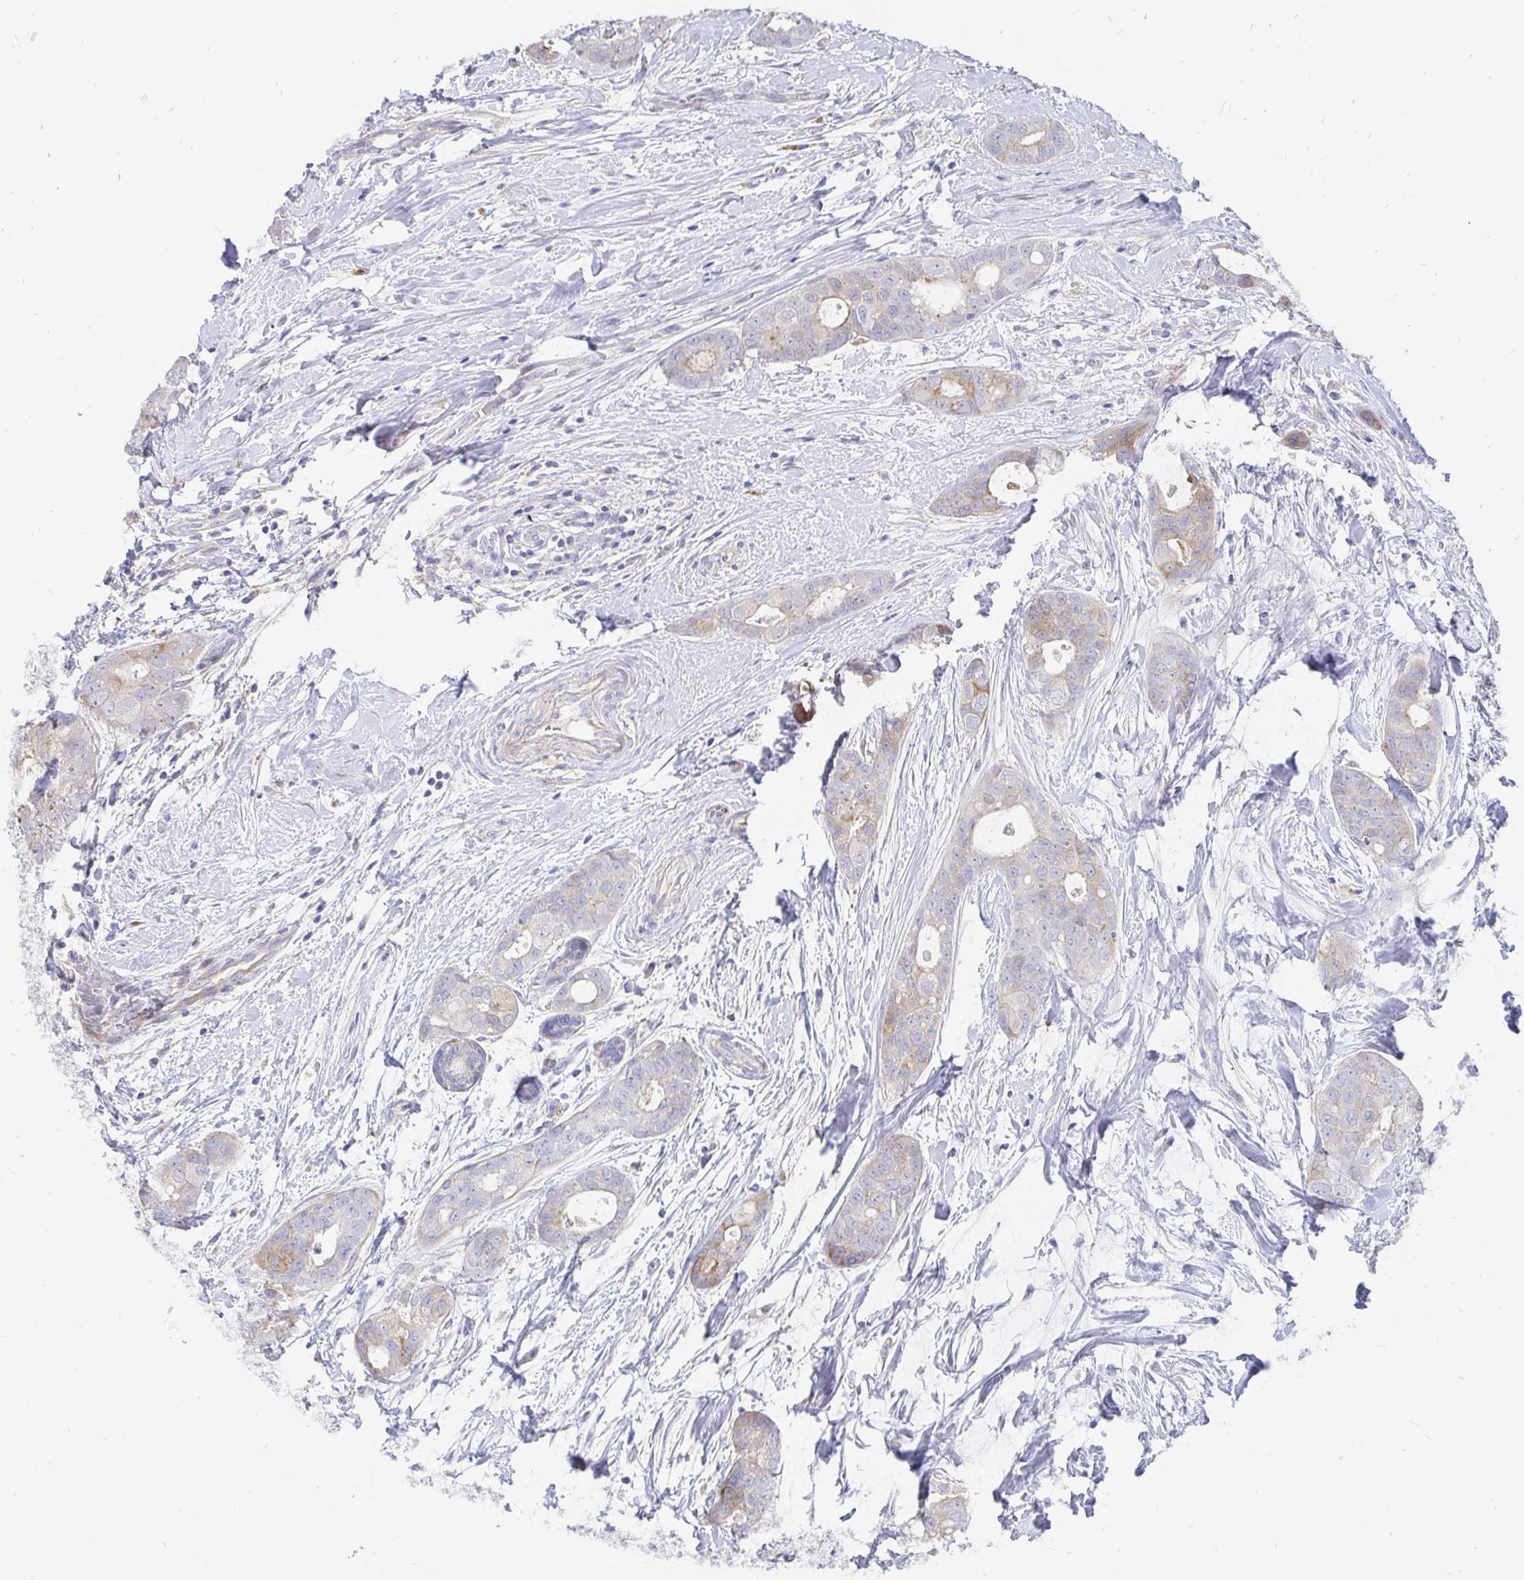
{"staining": {"intensity": "negative", "quantity": "none", "location": "none"}, "tissue": "breast cancer", "cell_type": "Tumor cells", "image_type": "cancer", "snomed": [{"axis": "morphology", "description": "Duct carcinoma"}, {"axis": "topography", "description": "Breast"}], "caption": "A histopathology image of breast invasive ductal carcinoma stained for a protein demonstrates no brown staining in tumor cells.", "gene": "KCTD19", "patient": {"sex": "female", "age": 45}}